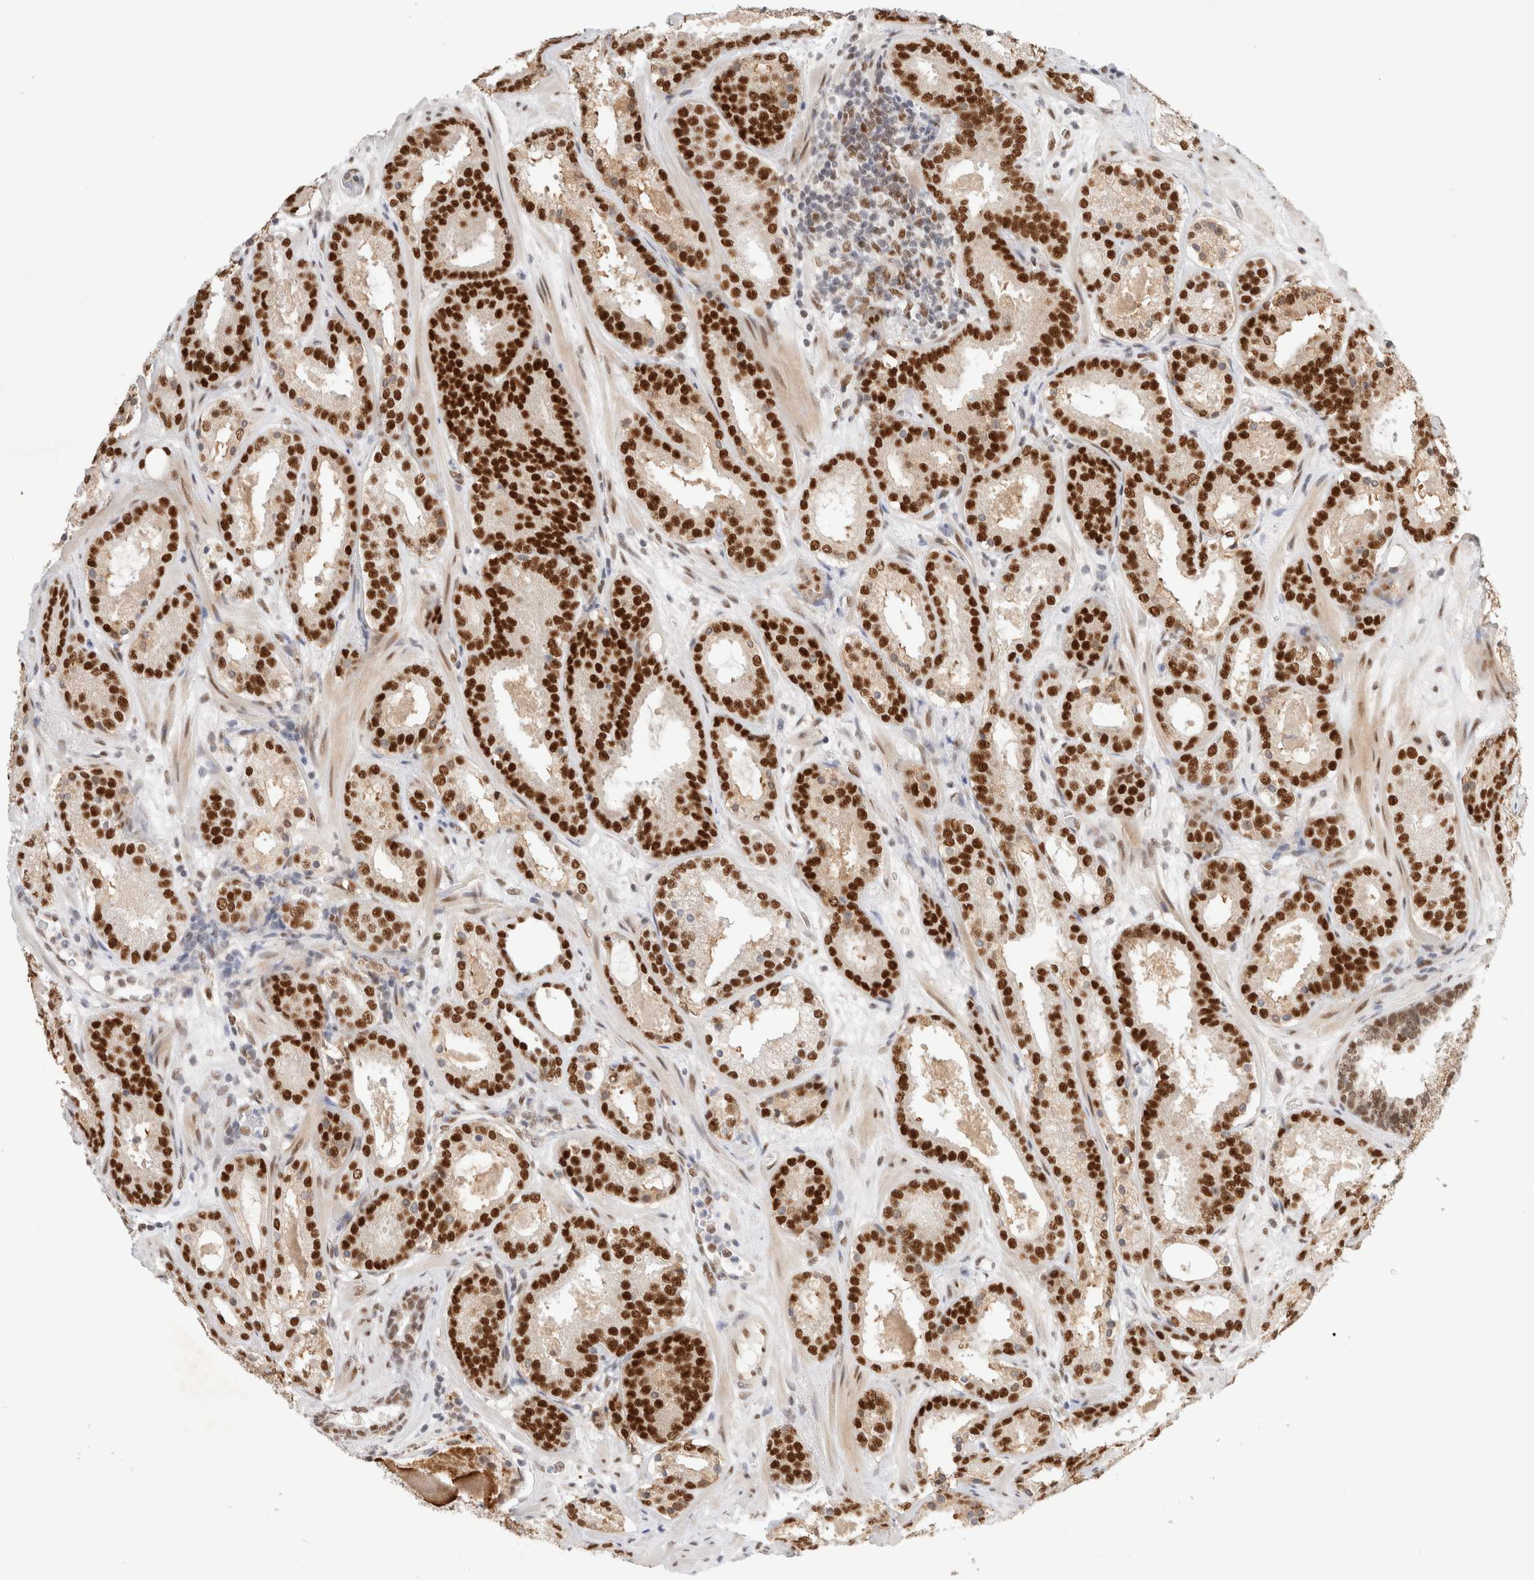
{"staining": {"intensity": "strong", "quantity": ">75%", "location": "nuclear"}, "tissue": "prostate cancer", "cell_type": "Tumor cells", "image_type": "cancer", "snomed": [{"axis": "morphology", "description": "Adenocarcinoma, Low grade"}, {"axis": "topography", "description": "Prostate"}], "caption": "Protein expression analysis of human prostate low-grade adenocarcinoma reveals strong nuclear expression in about >75% of tumor cells.", "gene": "GTF2I", "patient": {"sex": "male", "age": 69}}